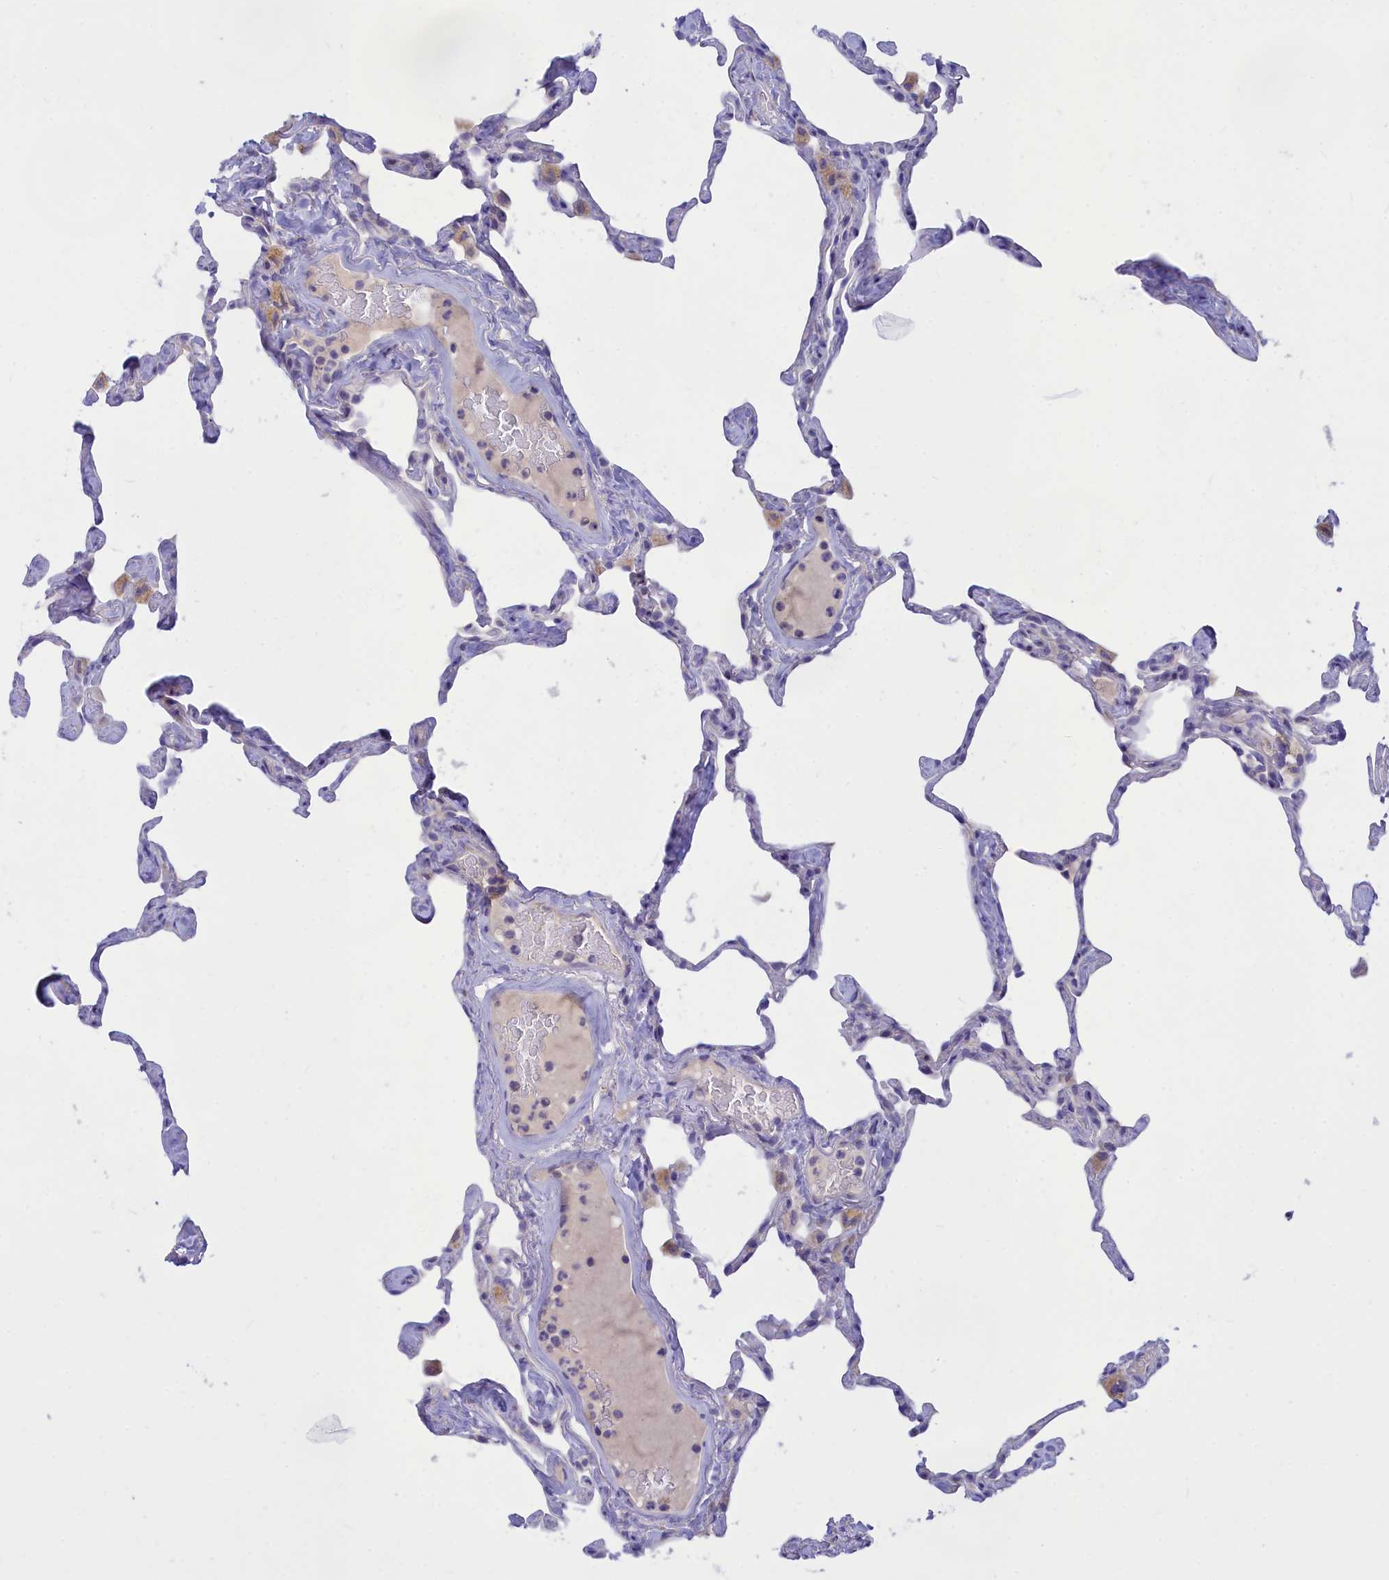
{"staining": {"intensity": "negative", "quantity": "none", "location": "none"}, "tissue": "lung", "cell_type": "Alveolar cells", "image_type": "normal", "snomed": [{"axis": "morphology", "description": "Normal tissue, NOS"}, {"axis": "topography", "description": "Lung"}], "caption": "Immunohistochemistry of benign lung reveals no staining in alveolar cells.", "gene": "TMEM30B", "patient": {"sex": "male", "age": 65}}